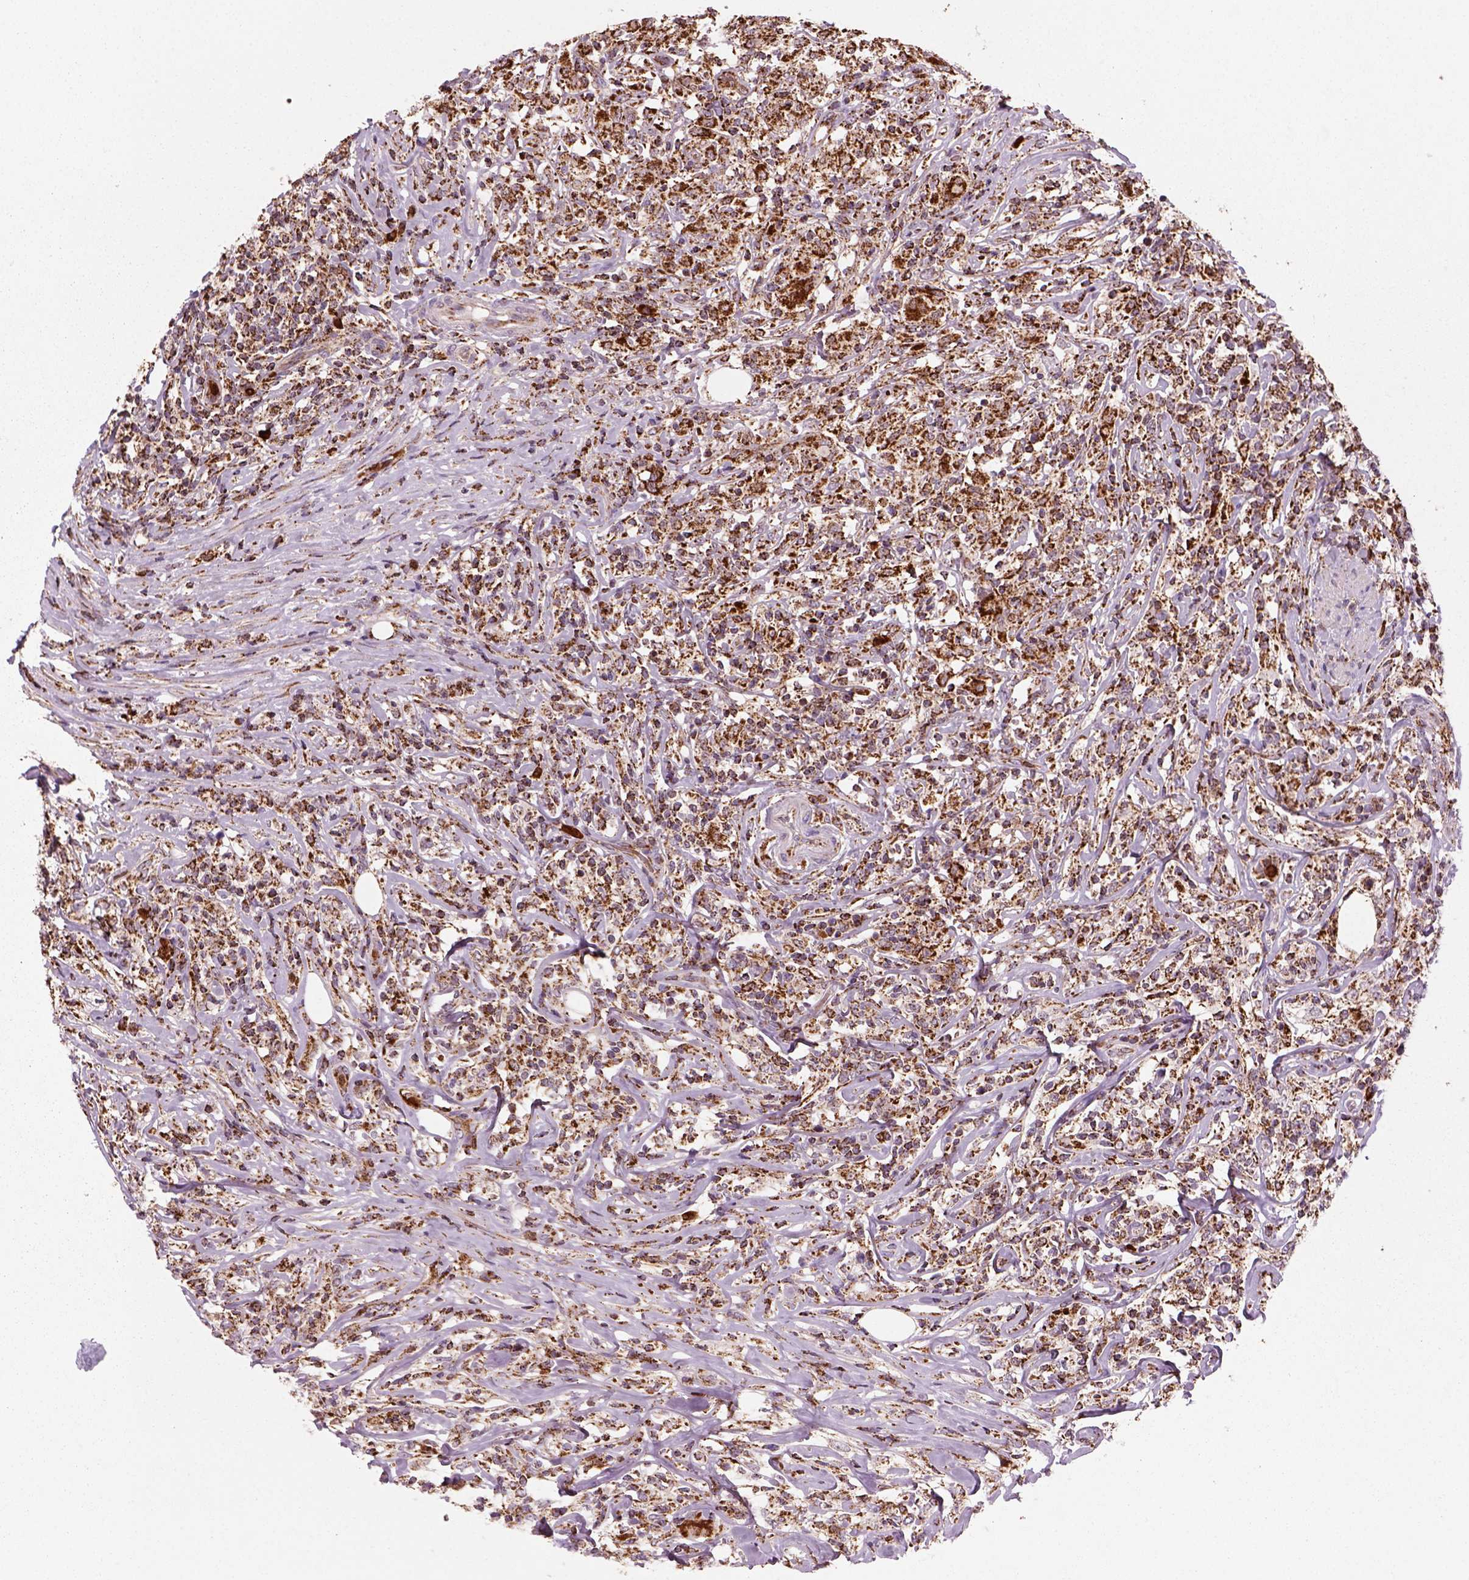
{"staining": {"intensity": "moderate", "quantity": ">75%", "location": "cytoplasmic/membranous"}, "tissue": "lymphoma", "cell_type": "Tumor cells", "image_type": "cancer", "snomed": [{"axis": "morphology", "description": "Malignant lymphoma, non-Hodgkin's type, High grade"}, {"axis": "topography", "description": "Lymph node"}], "caption": "Immunohistochemical staining of human lymphoma displays medium levels of moderate cytoplasmic/membranous protein expression in approximately >75% of tumor cells.", "gene": "NUDT16L1", "patient": {"sex": "female", "age": 84}}